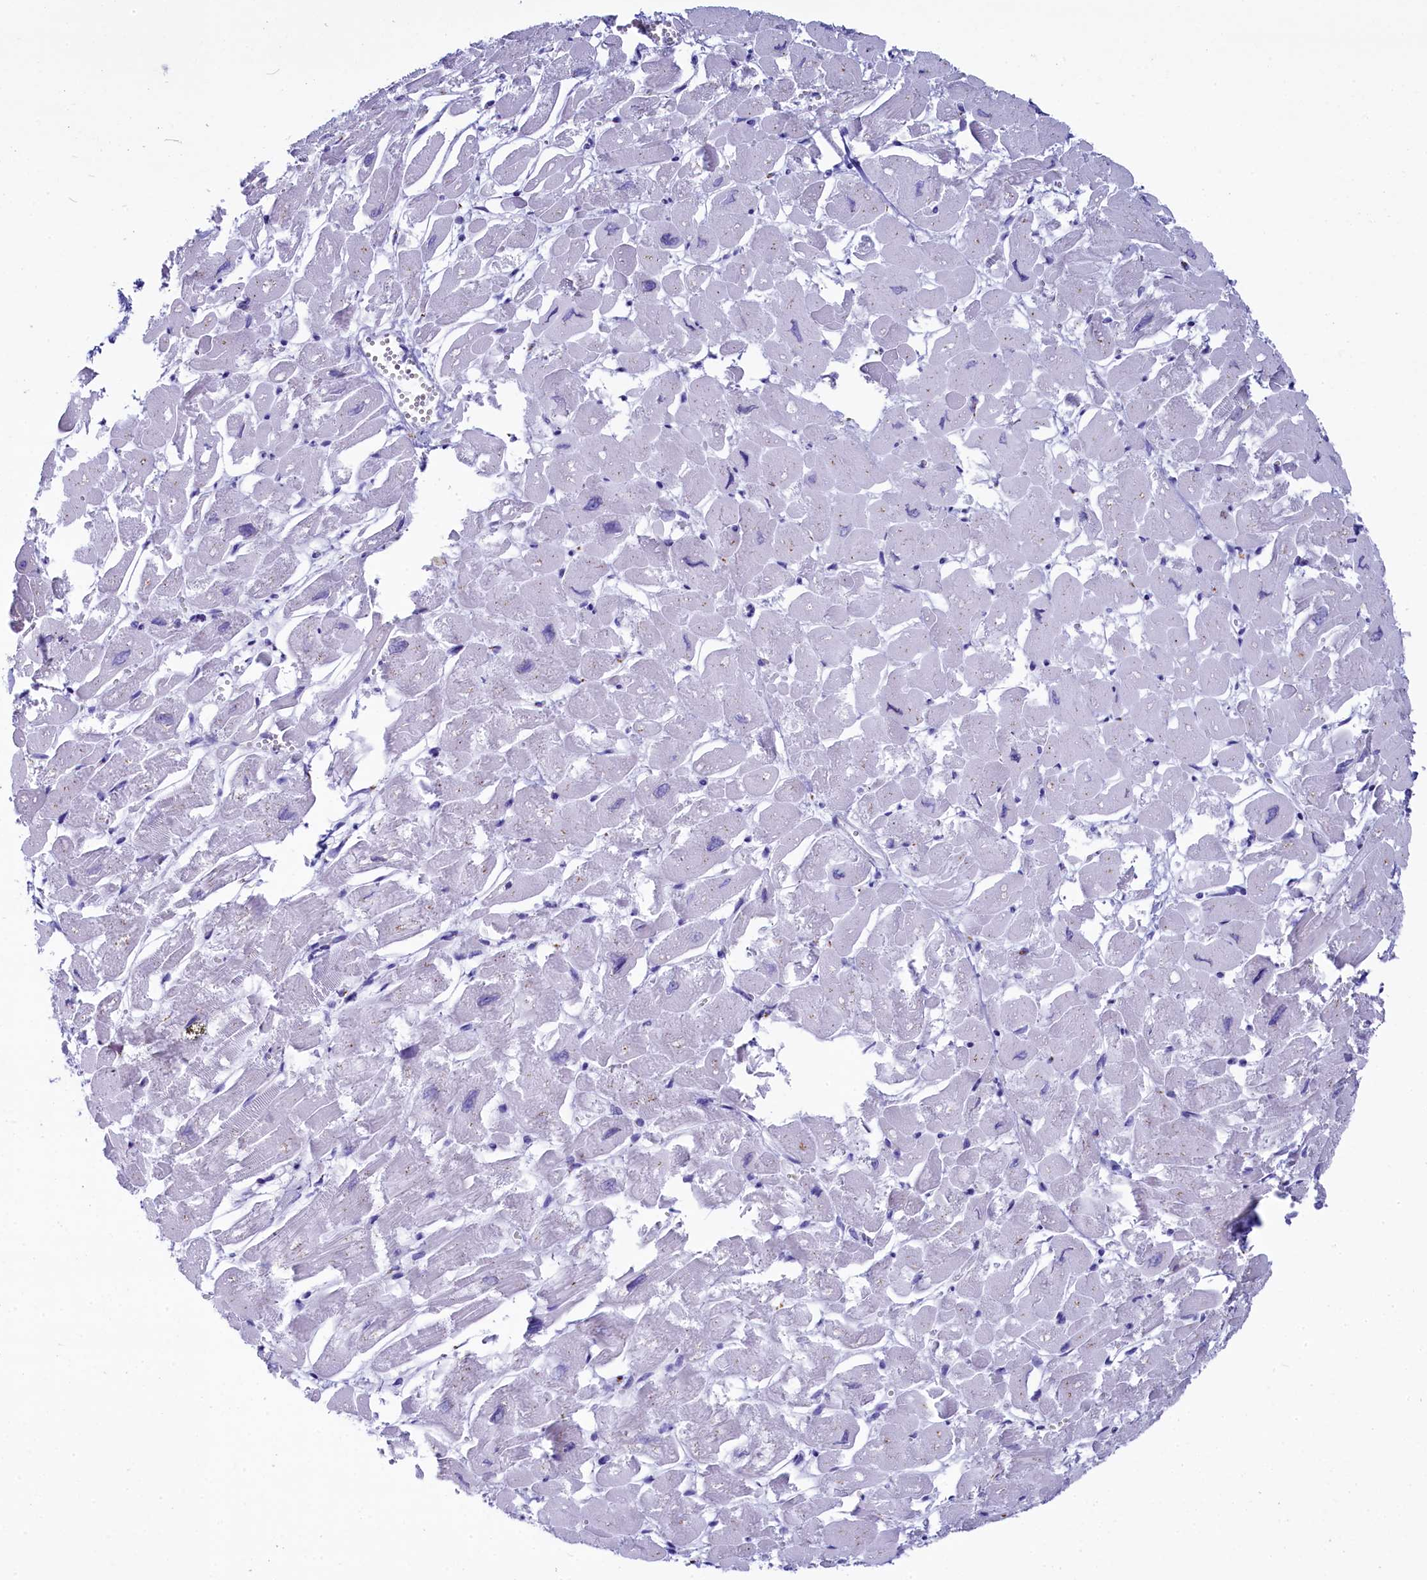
{"staining": {"intensity": "negative", "quantity": "none", "location": "none"}, "tissue": "heart muscle", "cell_type": "Cardiomyocytes", "image_type": "normal", "snomed": [{"axis": "morphology", "description": "Normal tissue, NOS"}, {"axis": "topography", "description": "Heart"}], "caption": "This is an immunohistochemistry histopathology image of benign heart muscle. There is no staining in cardiomyocytes.", "gene": "AP3B2", "patient": {"sex": "male", "age": 54}}